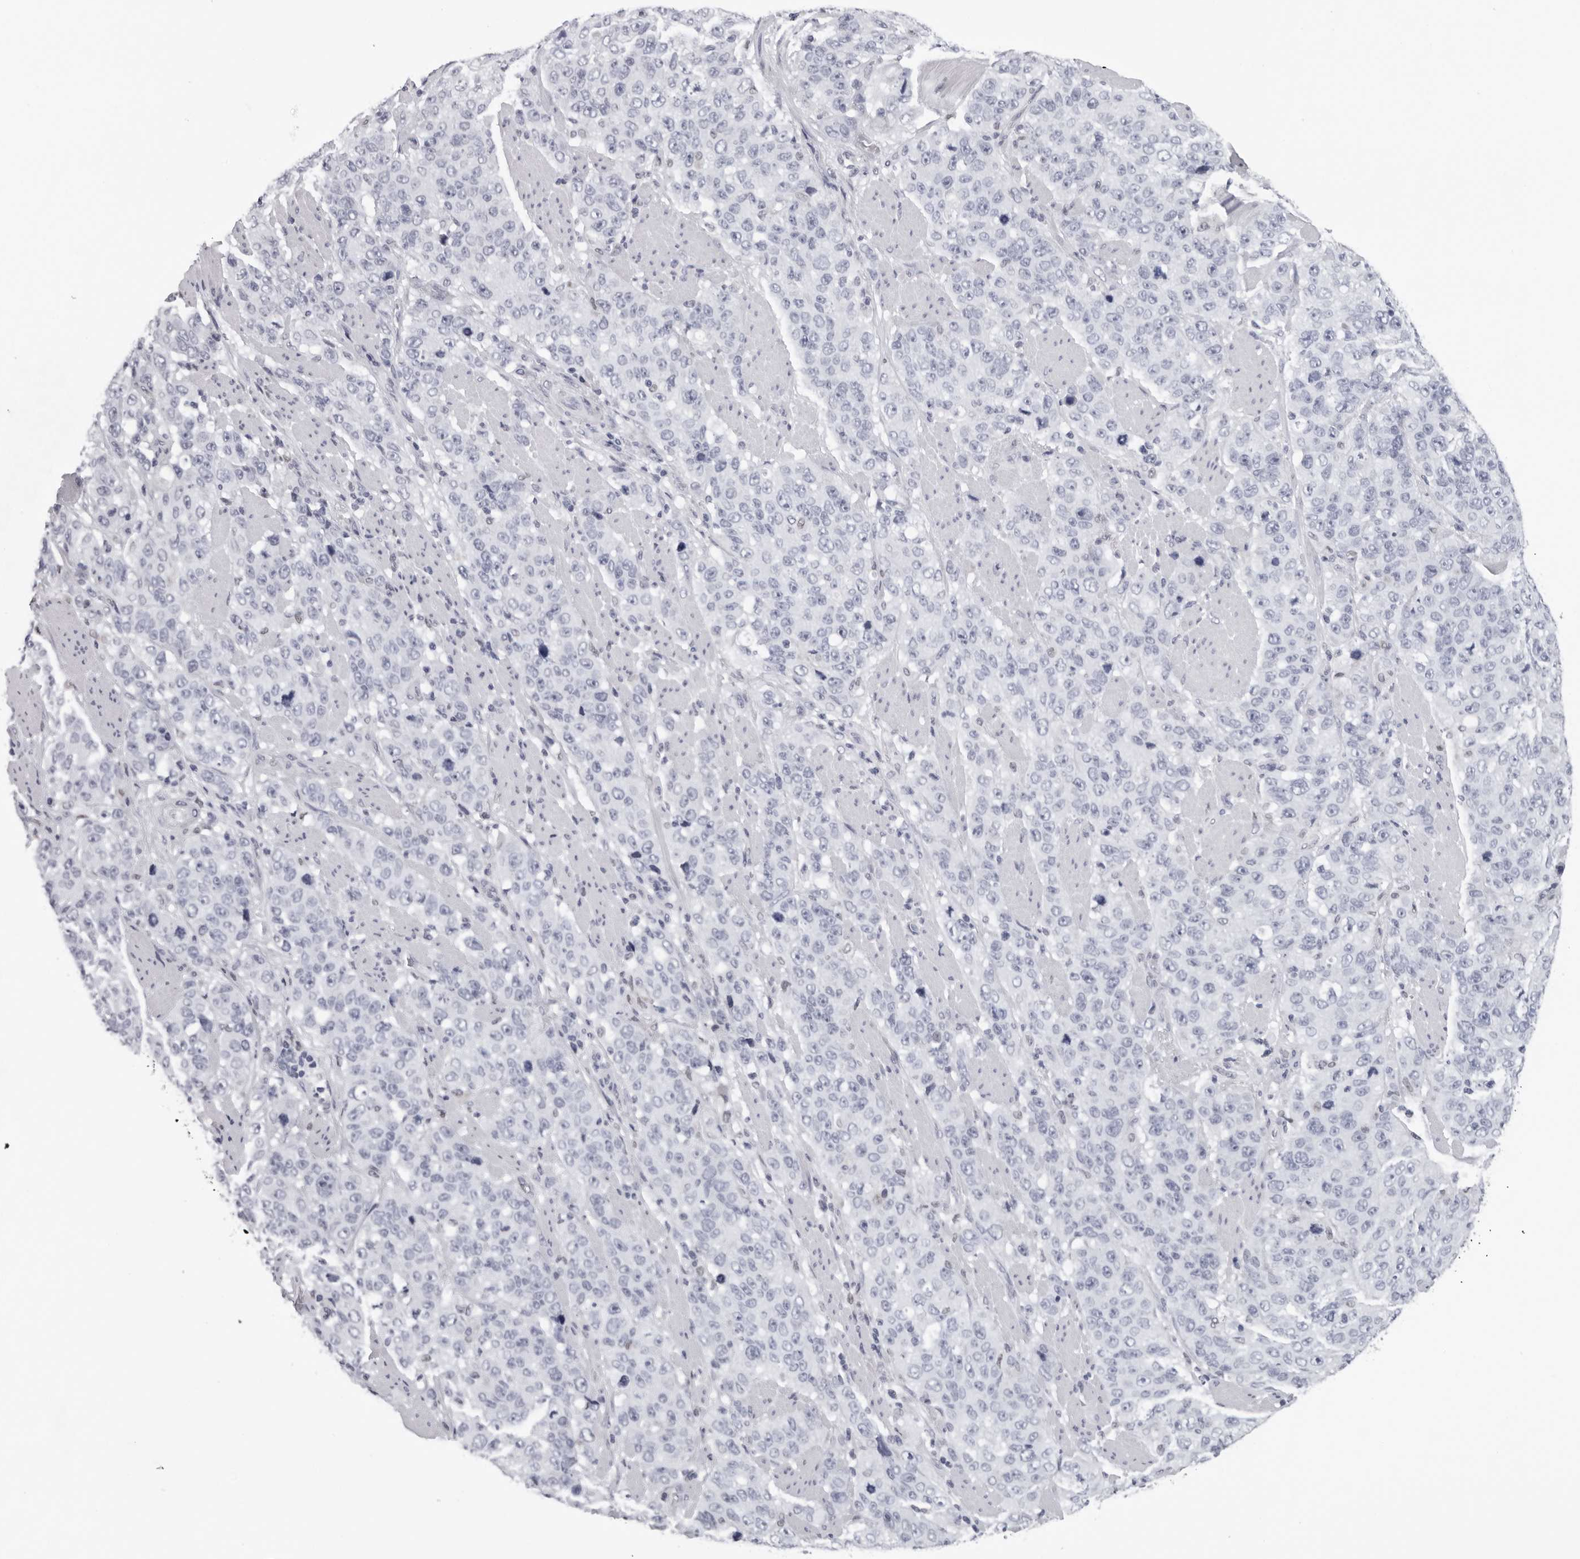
{"staining": {"intensity": "negative", "quantity": "none", "location": "none"}, "tissue": "stomach cancer", "cell_type": "Tumor cells", "image_type": "cancer", "snomed": [{"axis": "morphology", "description": "Adenocarcinoma, NOS"}, {"axis": "topography", "description": "Stomach"}], "caption": "Tumor cells show no significant protein expression in stomach adenocarcinoma.", "gene": "CPT2", "patient": {"sex": "male", "age": 48}}